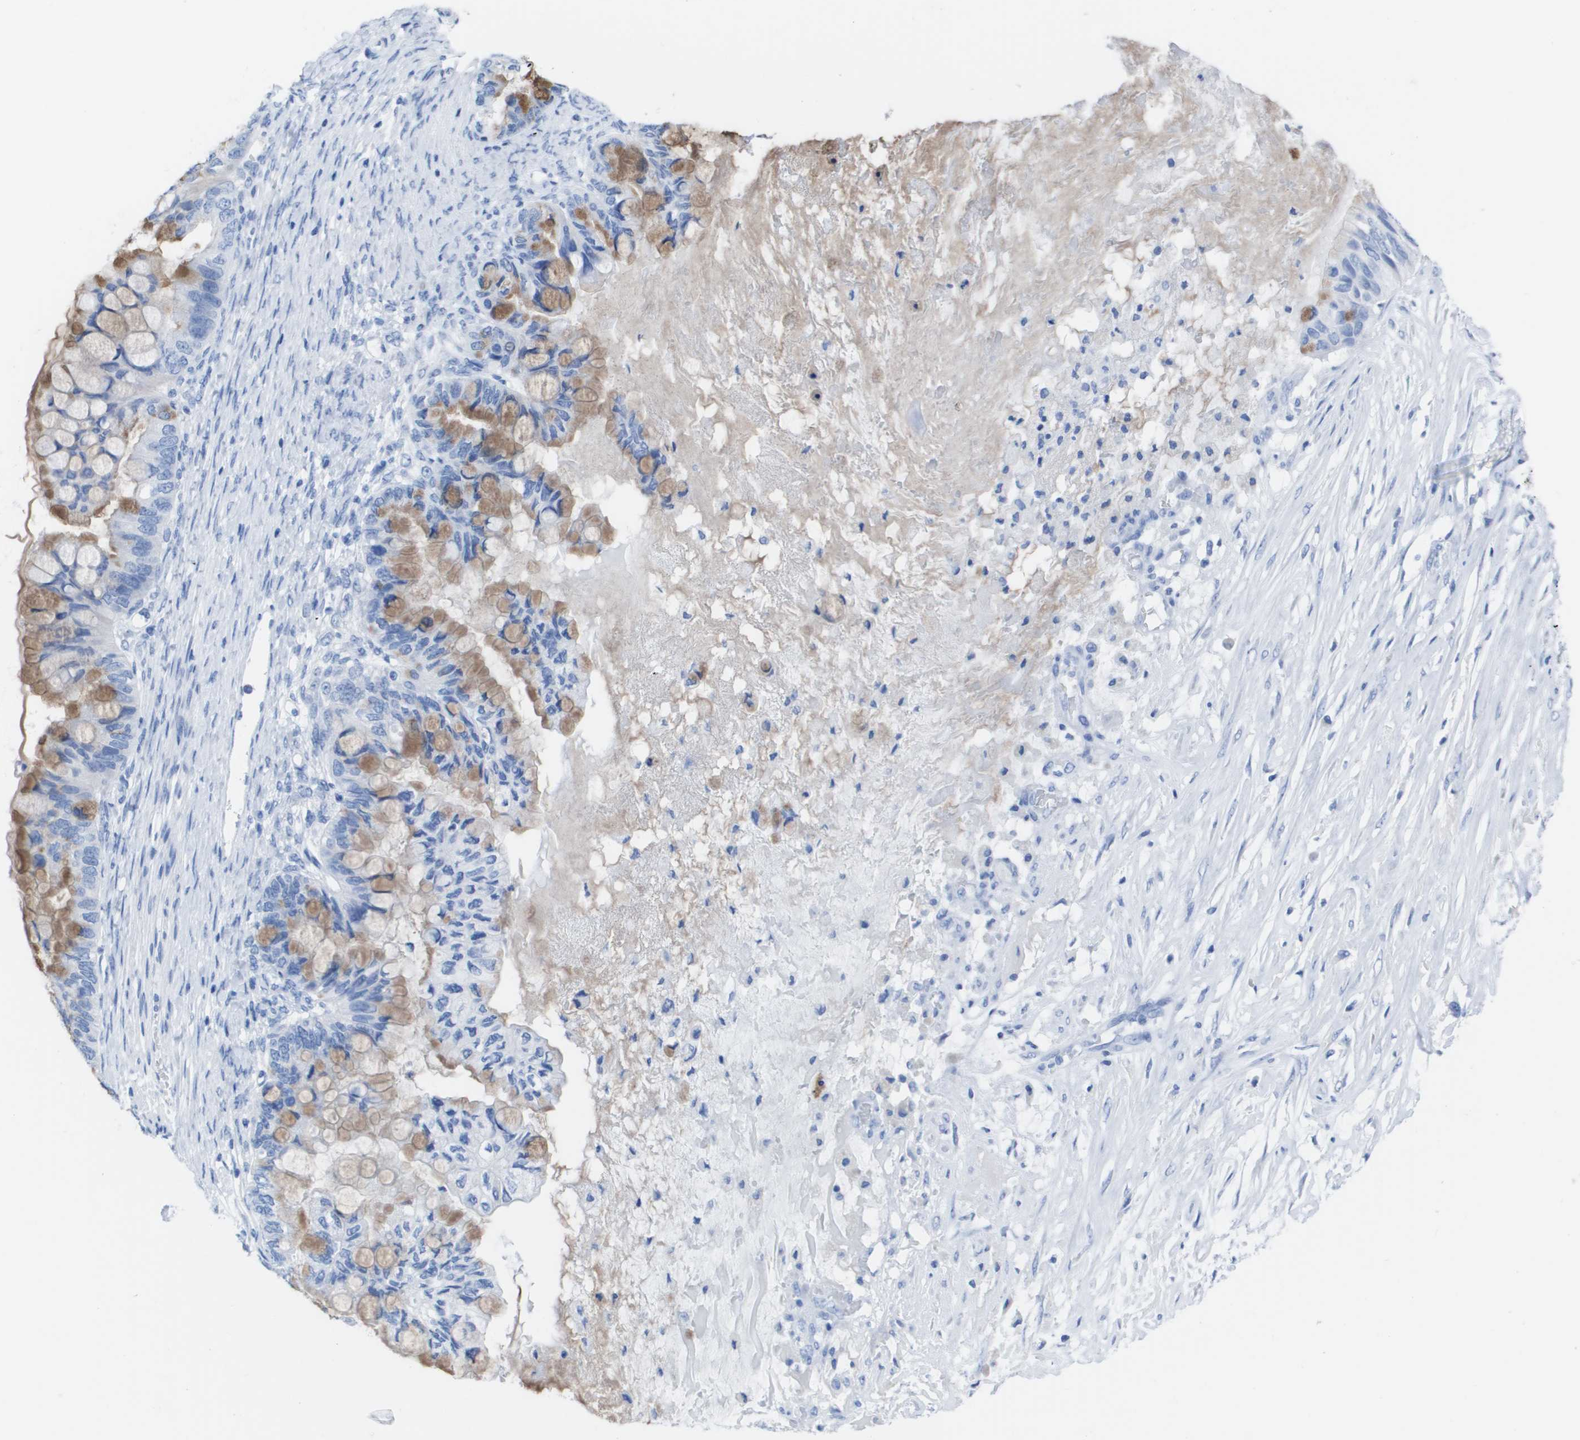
{"staining": {"intensity": "weak", "quantity": ">75%", "location": "cytoplasmic/membranous"}, "tissue": "ovarian cancer", "cell_type": "Tumor cells", "image_type": "cancer", "snomed": [{"axis": "morphology", "description": "Cystadenocarcinoma, mucinous, NOS"}, {"axis": "topography", "description": "Ovary"}], "caption": "Mucinous cystadenocarcinoma (ovarian) tissue exhibits weak cytoplasmic/membranous positivity in about >75% of tumor cells", "gene": "KCNA3", "patient": {"sex": "female", "age": 80}}